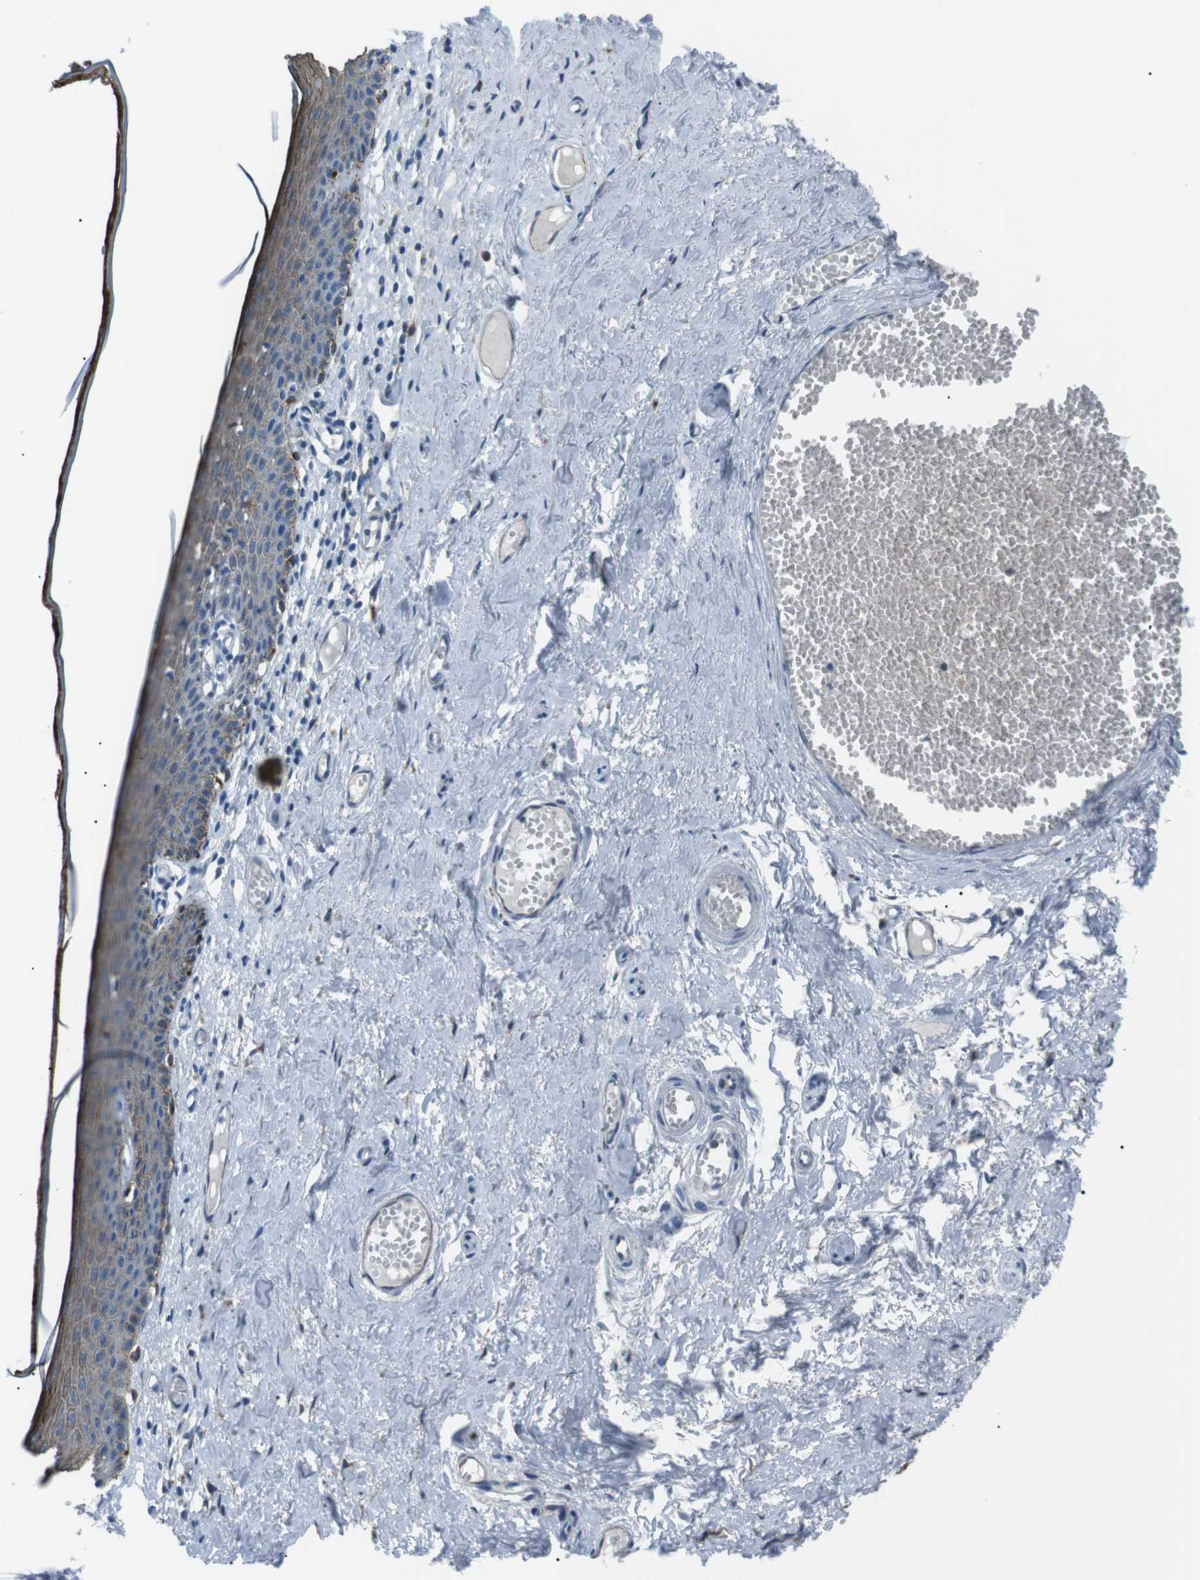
{"staining": {"intensity": "strong", "quantity": "<25%", "location": "cytoplasmic/membranous"}, "tissue": "skin", "cell_type": "Epidermal cells", "image_type": "normal", "snomed": [{"axis": "morphology", "description": "Normal tissue, NOS"}, {"axis": "topography", "description": "Vulva"}], "caption": "Protein expression analysis of normal human skin reveals strong cytoplasmic/membranous staining in approximately <25% of epidermal cells.", "gene": "CSF2RA", "patient": {"sex": "female", "age": 54}}